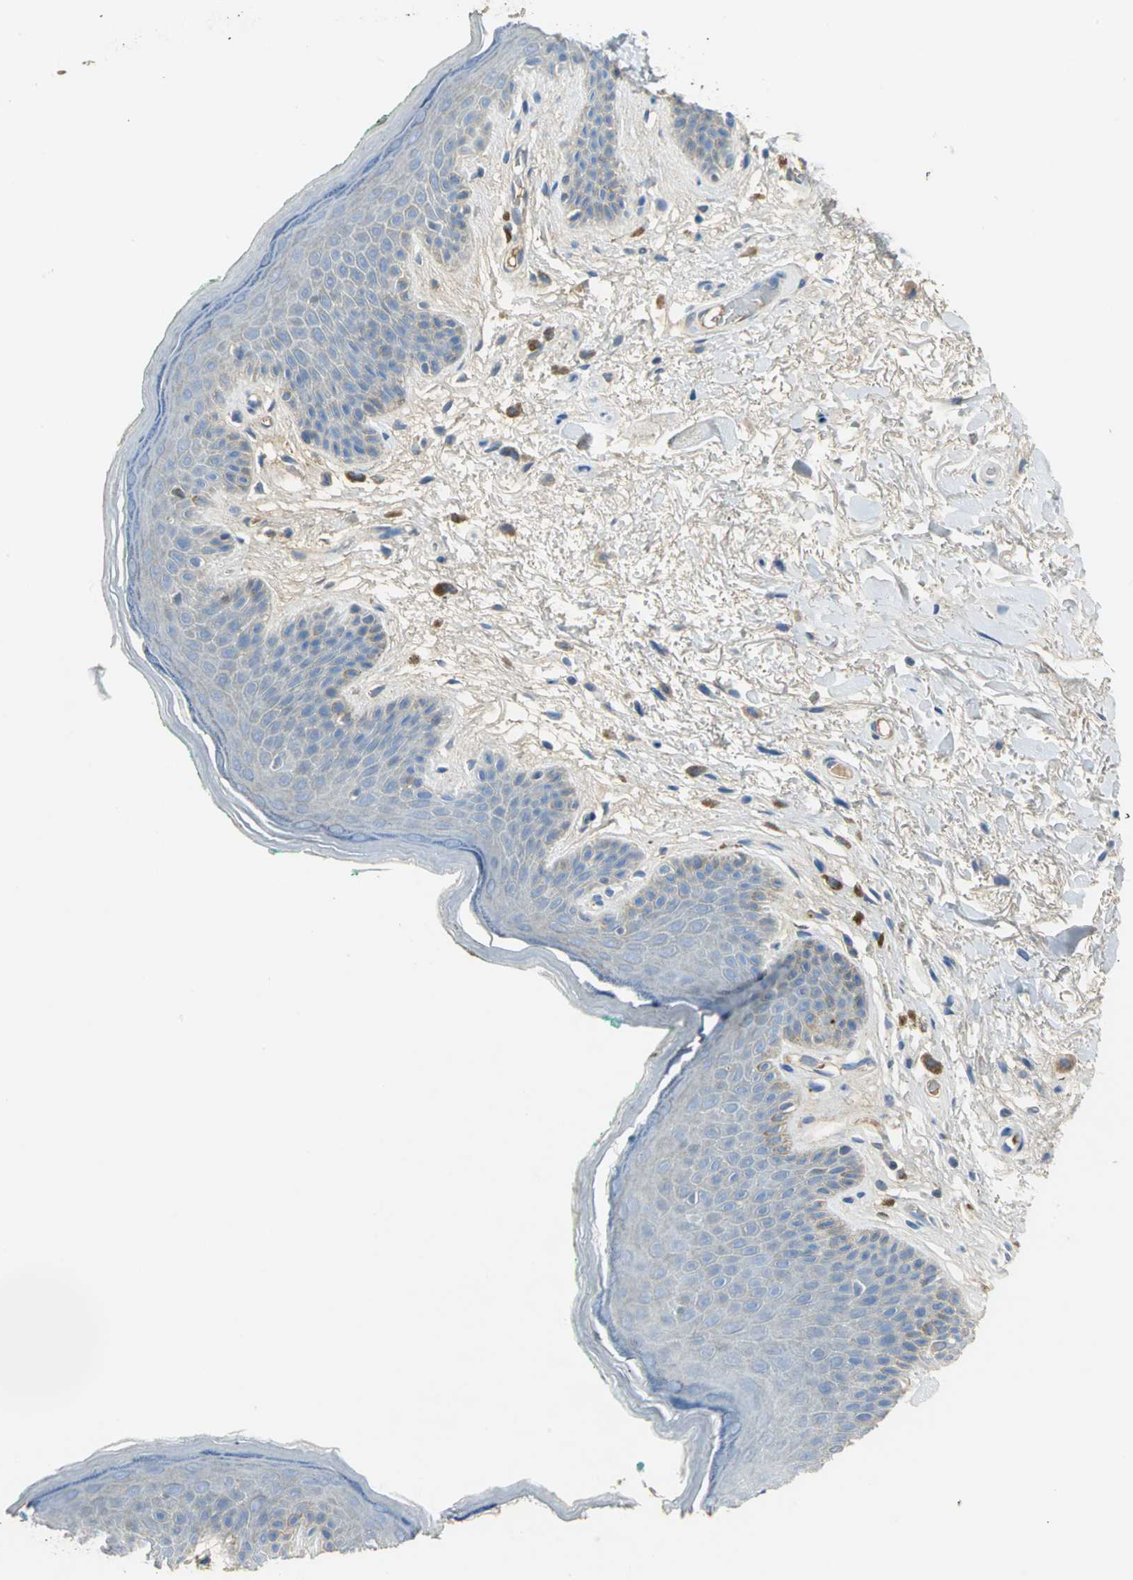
{"staining": {"intensity": "weak", "quantity": "25%-75%", "location": "cytoplasmic/membranous"}, "tissue": "skin", "cell_type": "Epidermal cells", "image_type": "normal", "snomed": [{"axis": "morphology", "description": "Normal tissue, NOS"}, {"axis": "topography", "description": "Anal"}], "caption": "Immunohistochemistry micrograph of unremarkable human skin stained for a protein (brown), which reveals low levels of weak cytoplasmic/membranous staining in about 25%-75% of epidermal cells.", "gene": "GYG2", "patient": {"sex": "male", "age": 74}}